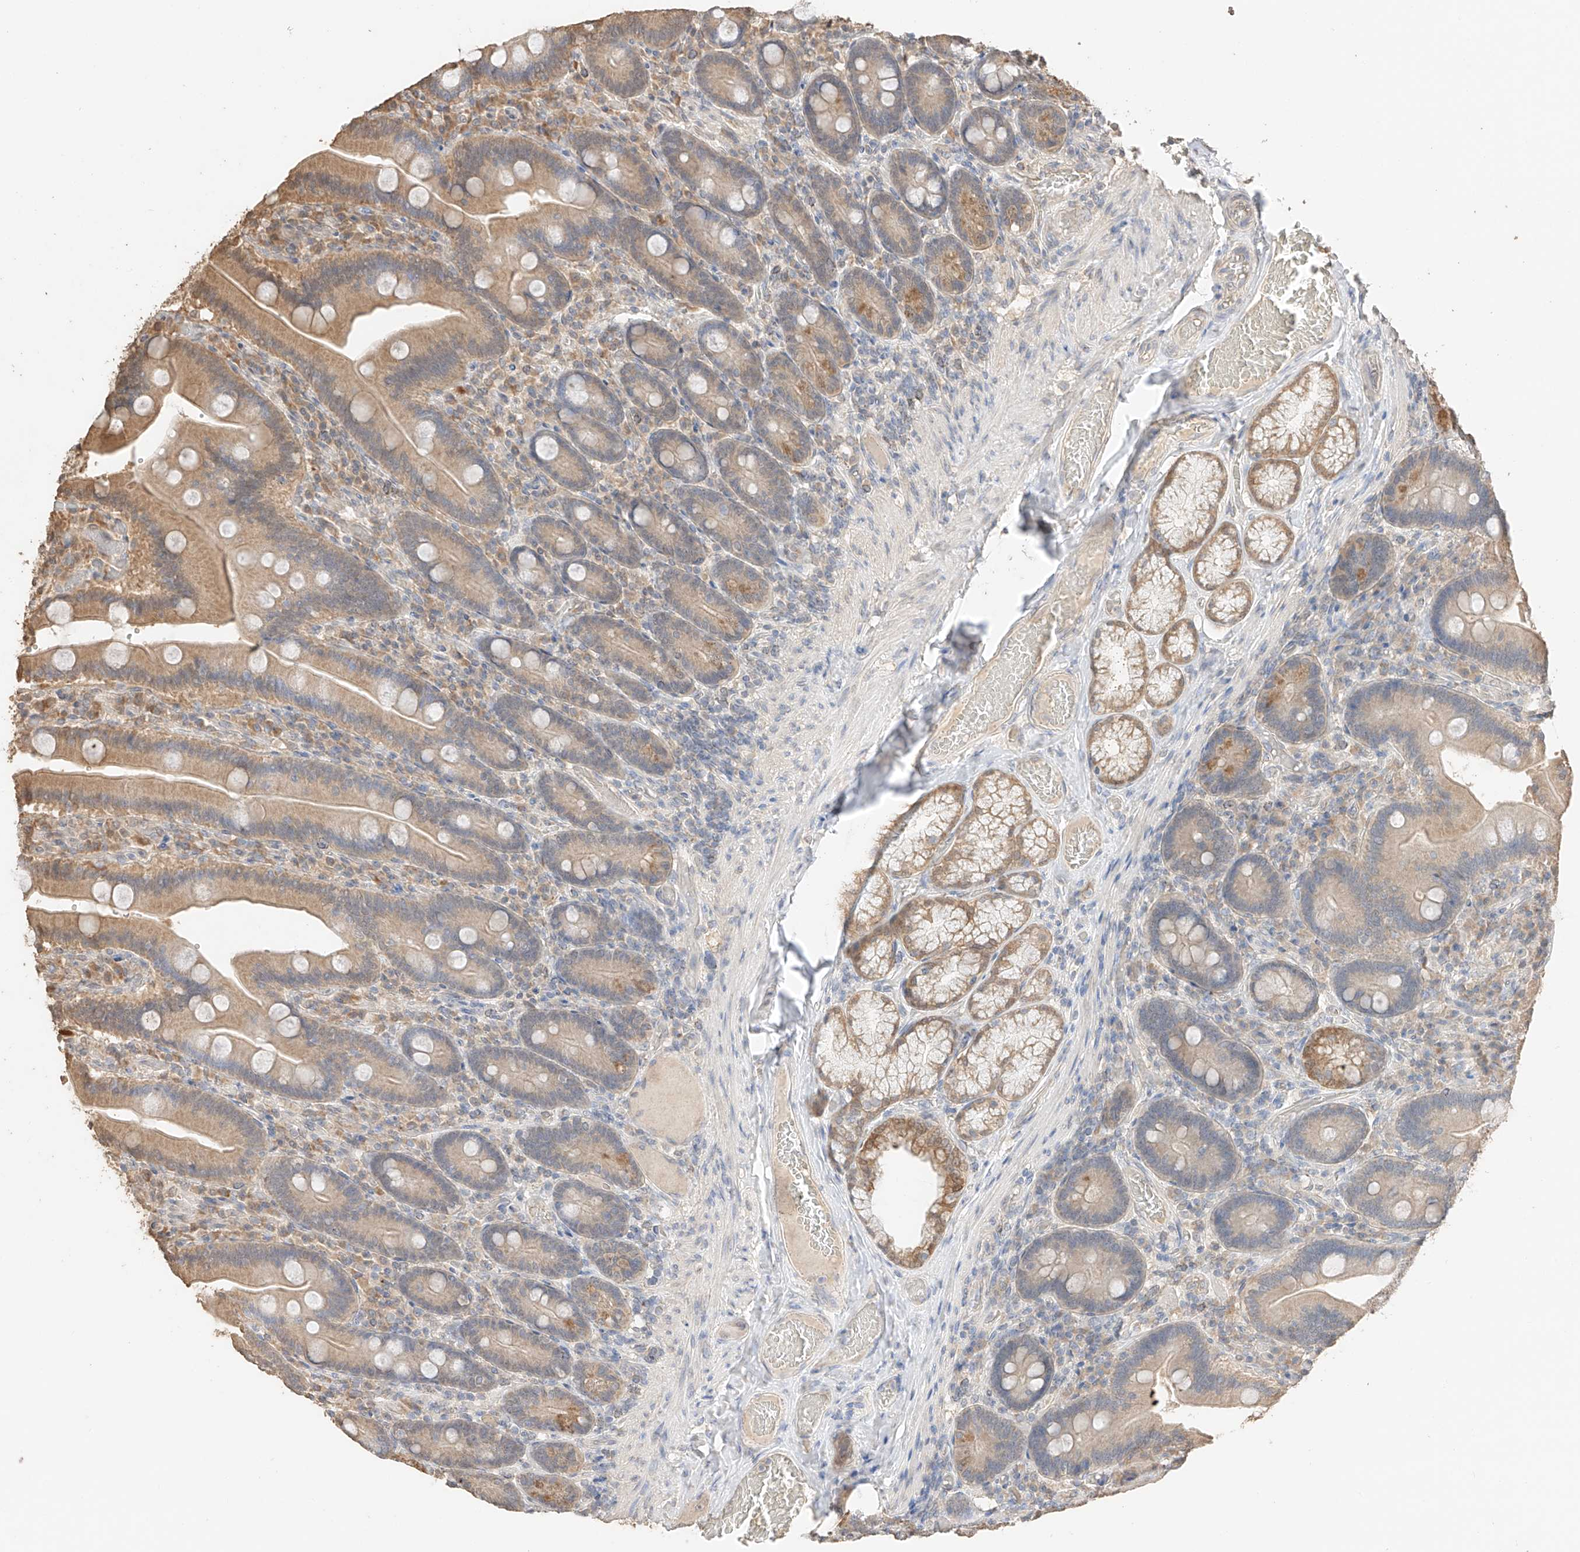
{"staining": {"intensity": "moderate", "quantity": ">75%", "location": "cytoplasmic/membranous"}, "tissue": "duodenum", "cell_type": "Glandular cells", "image_type": "normal", "snomed": [{"axis": "morphology", "description": "Normal tissue, NOS"}, {"axis": "topography", "description": "Duodenum"}], "caption": "High-magnification brightfield microscopy of unremarkable duodenum stained with DAB (brown) and counterstained with hematoxylin (blue). glandular cells exhibit moderate cytoplasmic/membranous positivity is present in approximately>75% of cells. Immunohistochemistry (ihc) stains the protein in brown and the nuclei are stained blue.", "gene": "IL22RA2", "patient": {"sex": "female", "age": 62}}